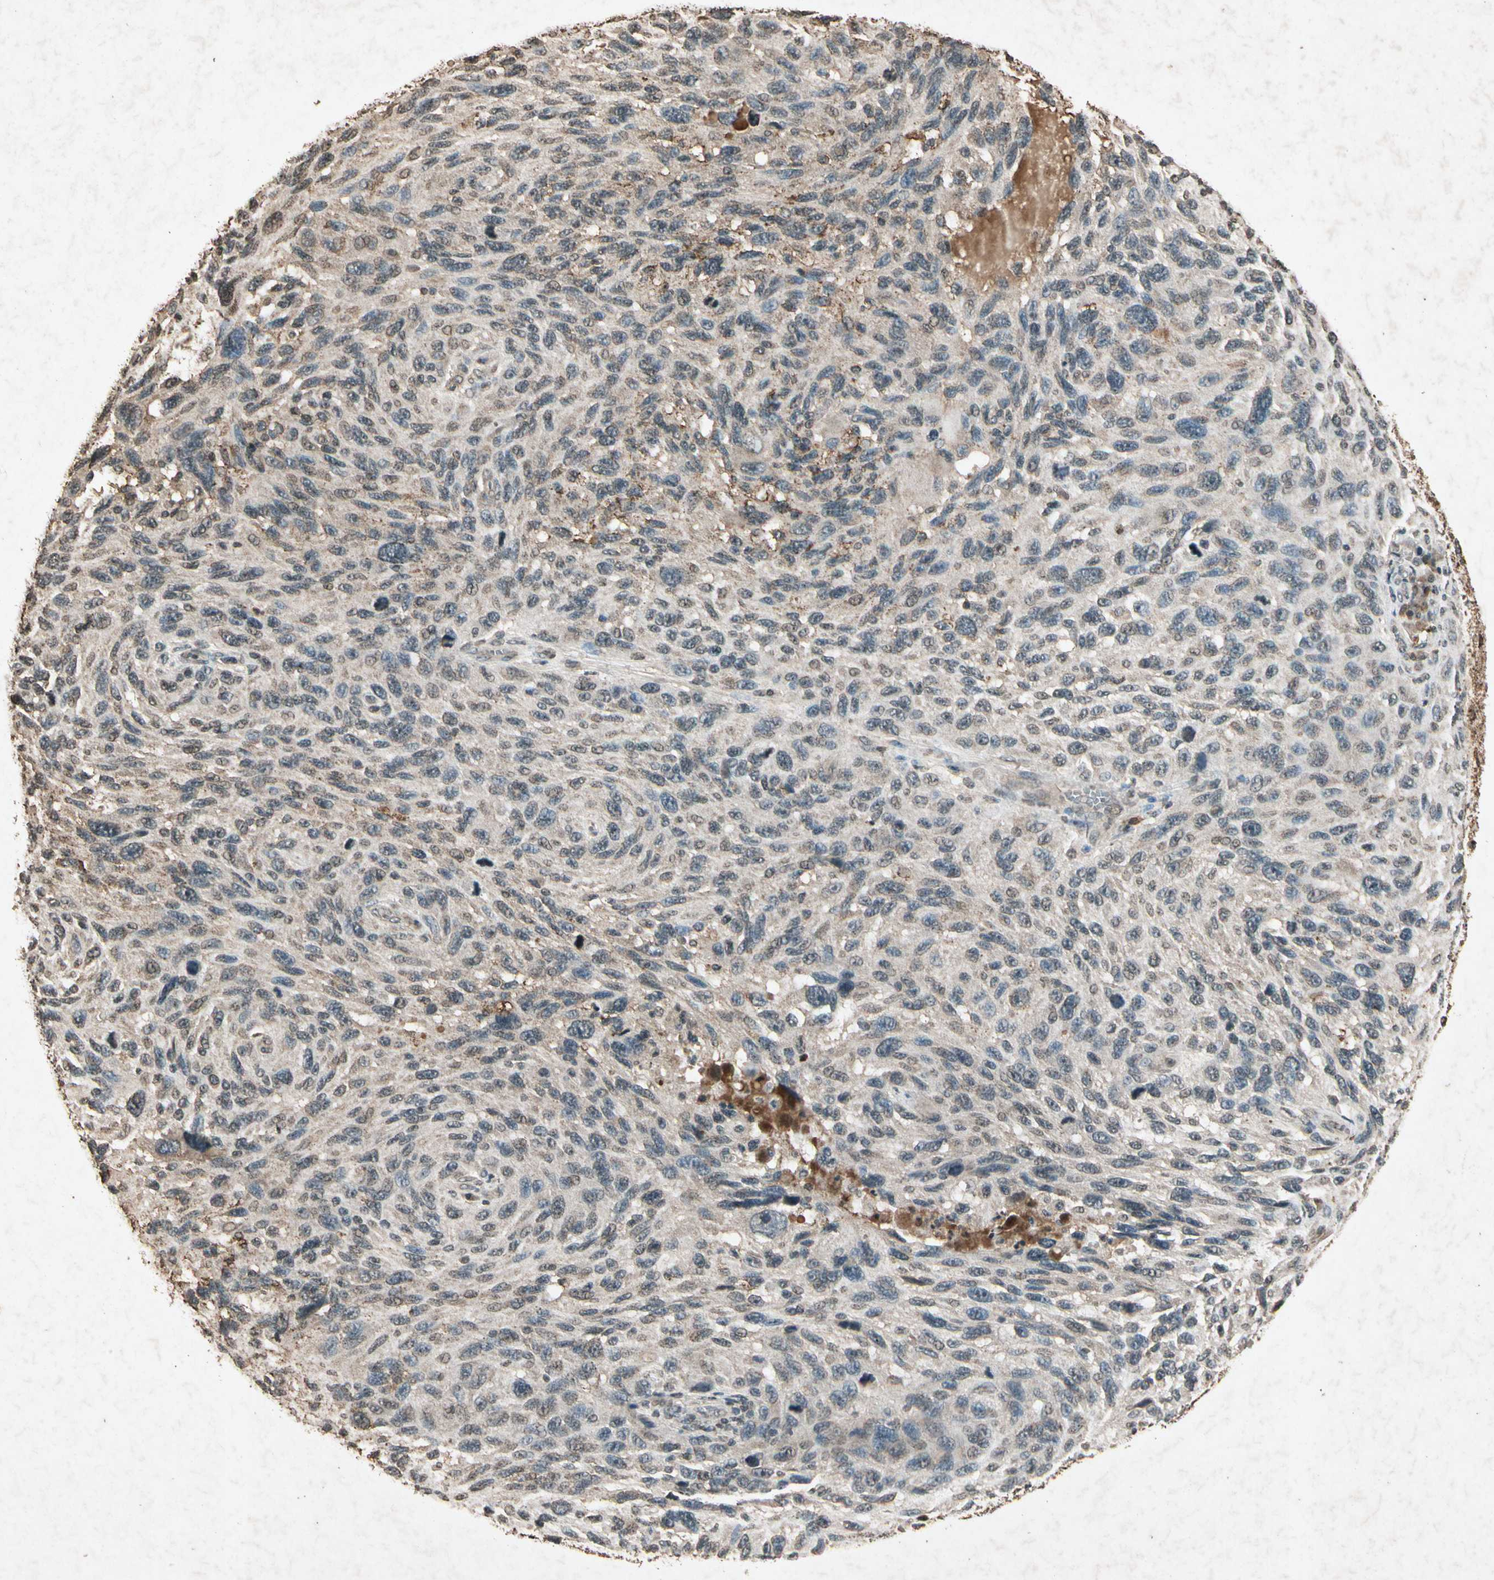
{"staining": {"intensity": "weak", "quantity": "25%-75%", "location": "cytoplasmic/membranous"}, "tissue": "melanoma", "cell_type": "Tumor cells", "image_type": "cancer", "snomed": [{"axis": "morphology", "description": "Malignant melanoma, NOS"}, {"axis": "topography", "description": "Skin"}], "caption": "Malignant melanoma stained with a brown dye exhibits weak cytoplasmic/membranous positive expression in approximately 25%-75% of tumor cells.", "gene": "GC", "patient": {"sex": "male", "age": 53}}